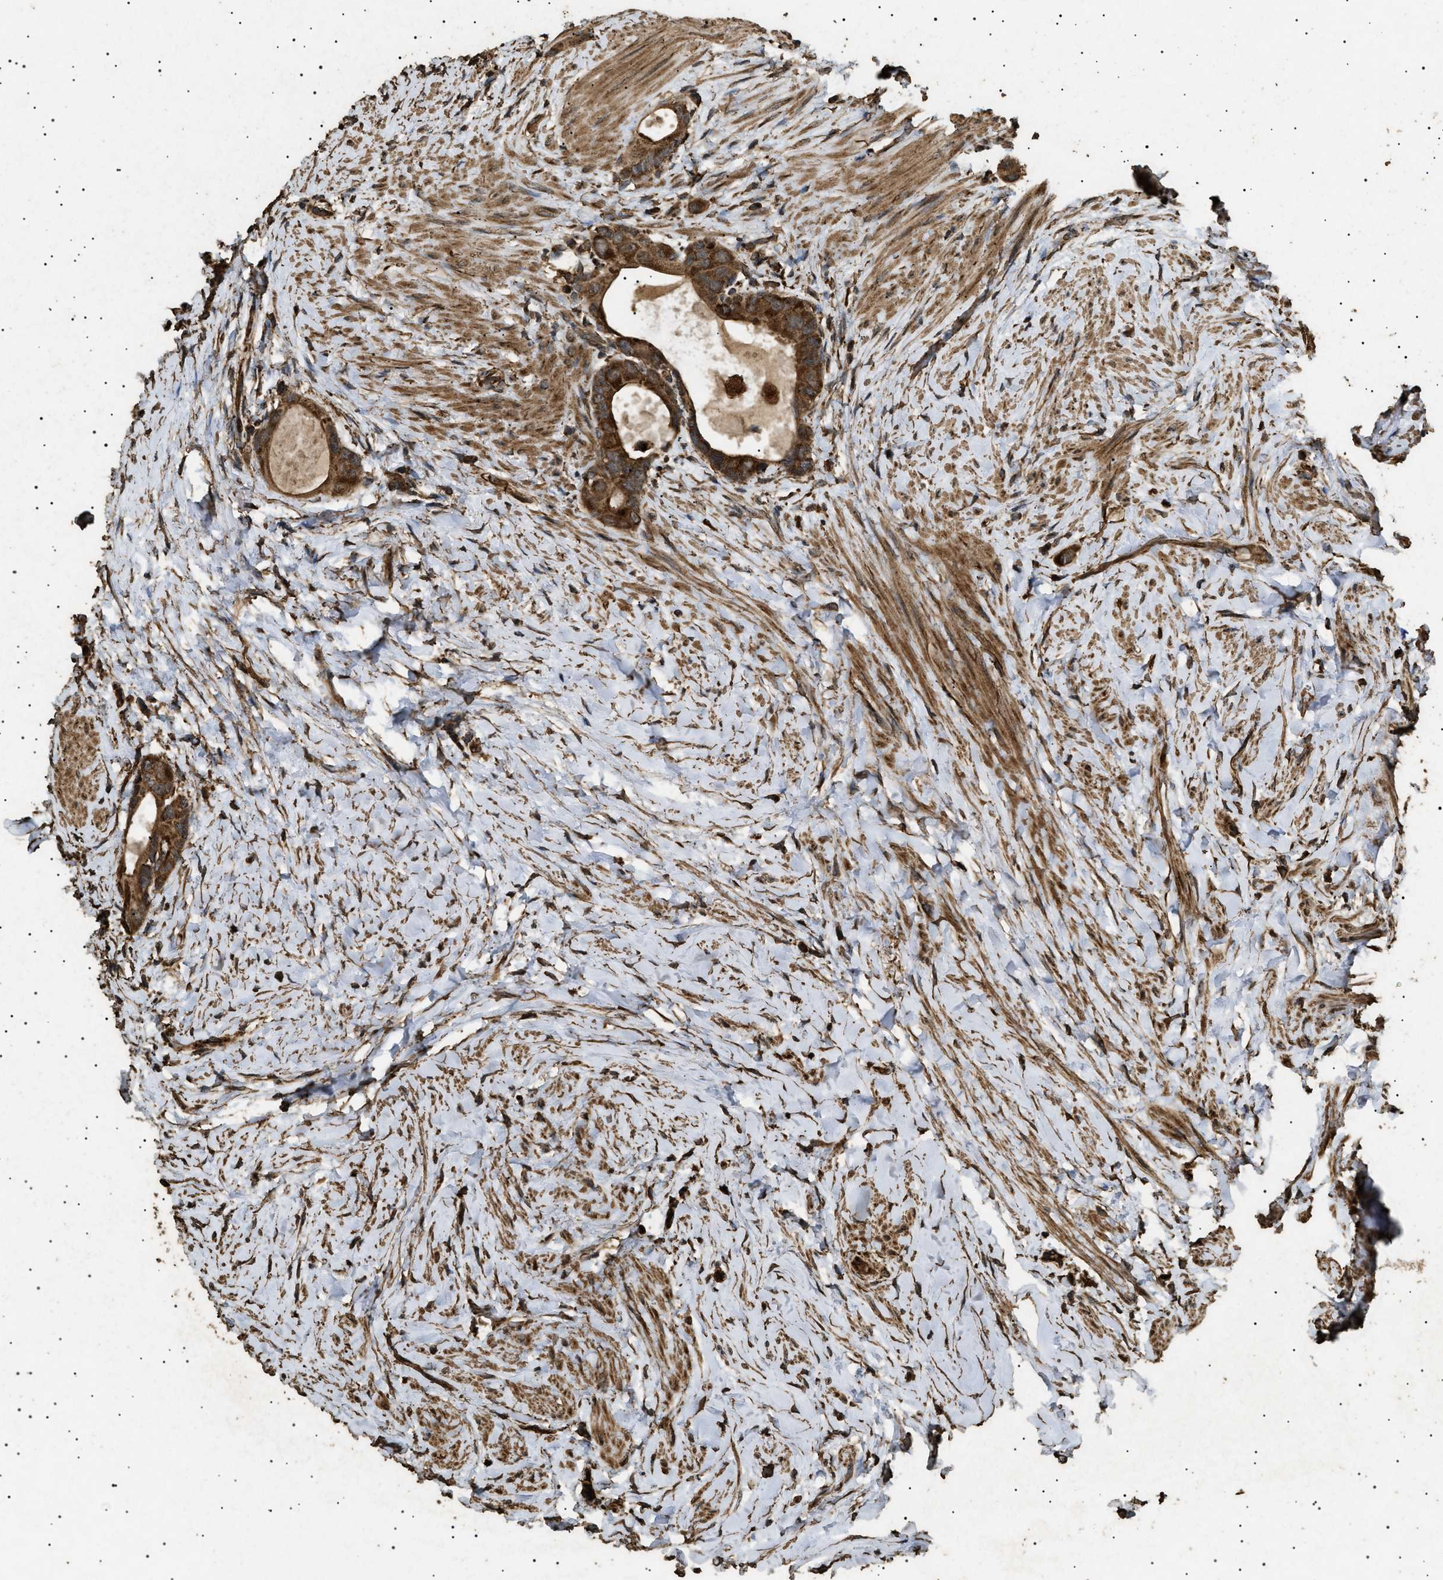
{"staining": {"intensity": "strong", "quantity": ">75%", "location": "cytoplasmic/membranous"}, "tissue": "colorectal cancer", "cell_type": "Tumor cells", "image_type": "cancer", "snomed": [{"axis": "morphology", "description": "Adenocarcinoma, NOS"}, {"axis": "topography", "description": "Rectum"}], "caption": "High-magnification brightfield microscopy of adenocarcinoma (colorectal) stained with DAB (3,3'-diaminobenzidine) (brown) and counterstained with hematoxylin (blue). tumor cells exhibit strong cytoplasmic/membranous positivity is seen in approximately>75% of cells. (IHC, brightfield microscopy, high magnification).", "gene": "CYRIA", "patient": {"sex": "male", "age": 51}}